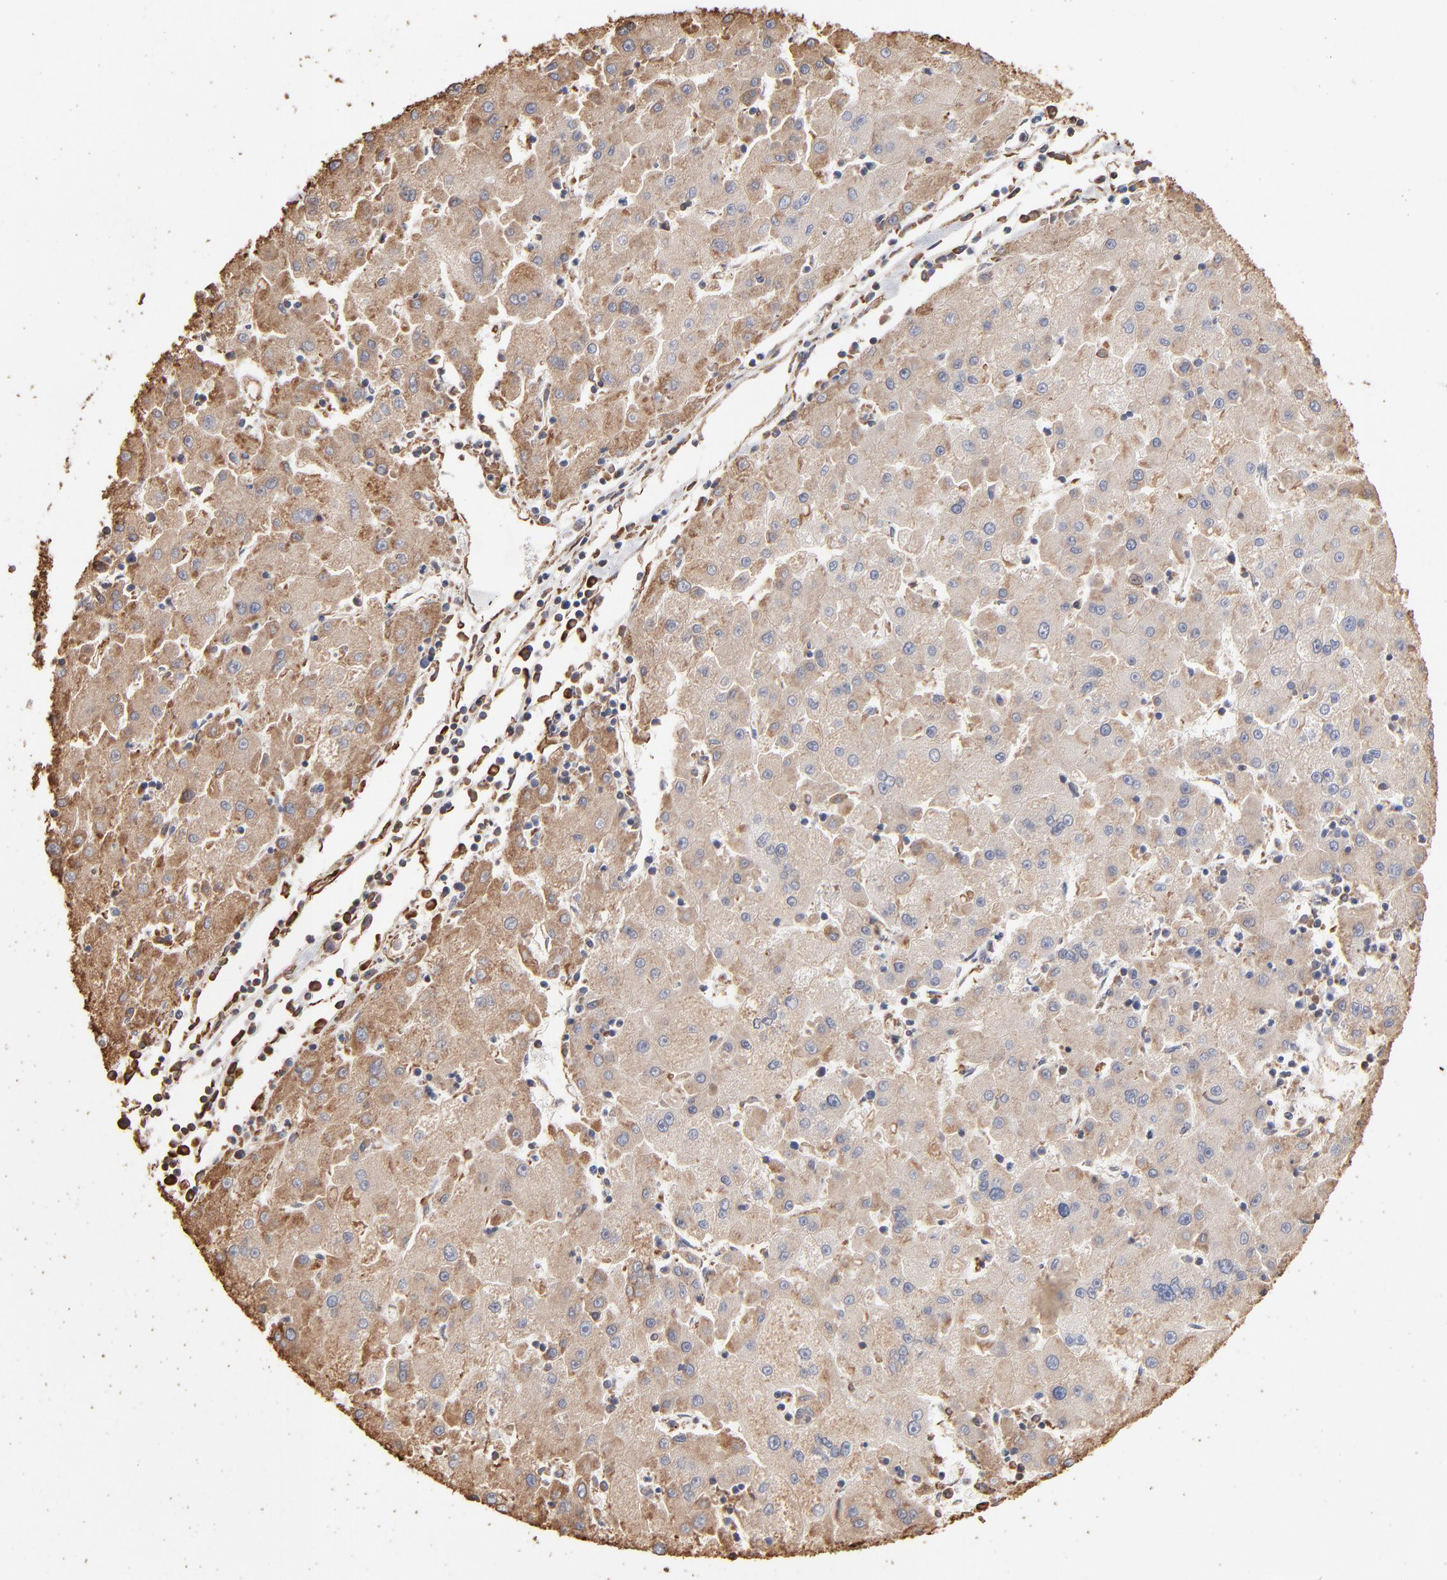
{"staining": {"intensity": "moderate", "quantity": ">75%", "location": "cytoplasmic/membranous"}, "tissue": "liver cancer", "cell_type": "Tumor cells", "image_type": "cancer", "snomed": [{"axis": "morphology", "description": "Carcinoma, Hepatocellular, NOS"}, {"axis": "topography", "description": "Liver"}], "caption": "Moderate cytoplasmic/membranous staining is seen in about >75% of tumor cells in liver cancer (hepatocellular carcinoma).", "gene": "PDIA3", "patient": {"sex": "male", "age": 72}}